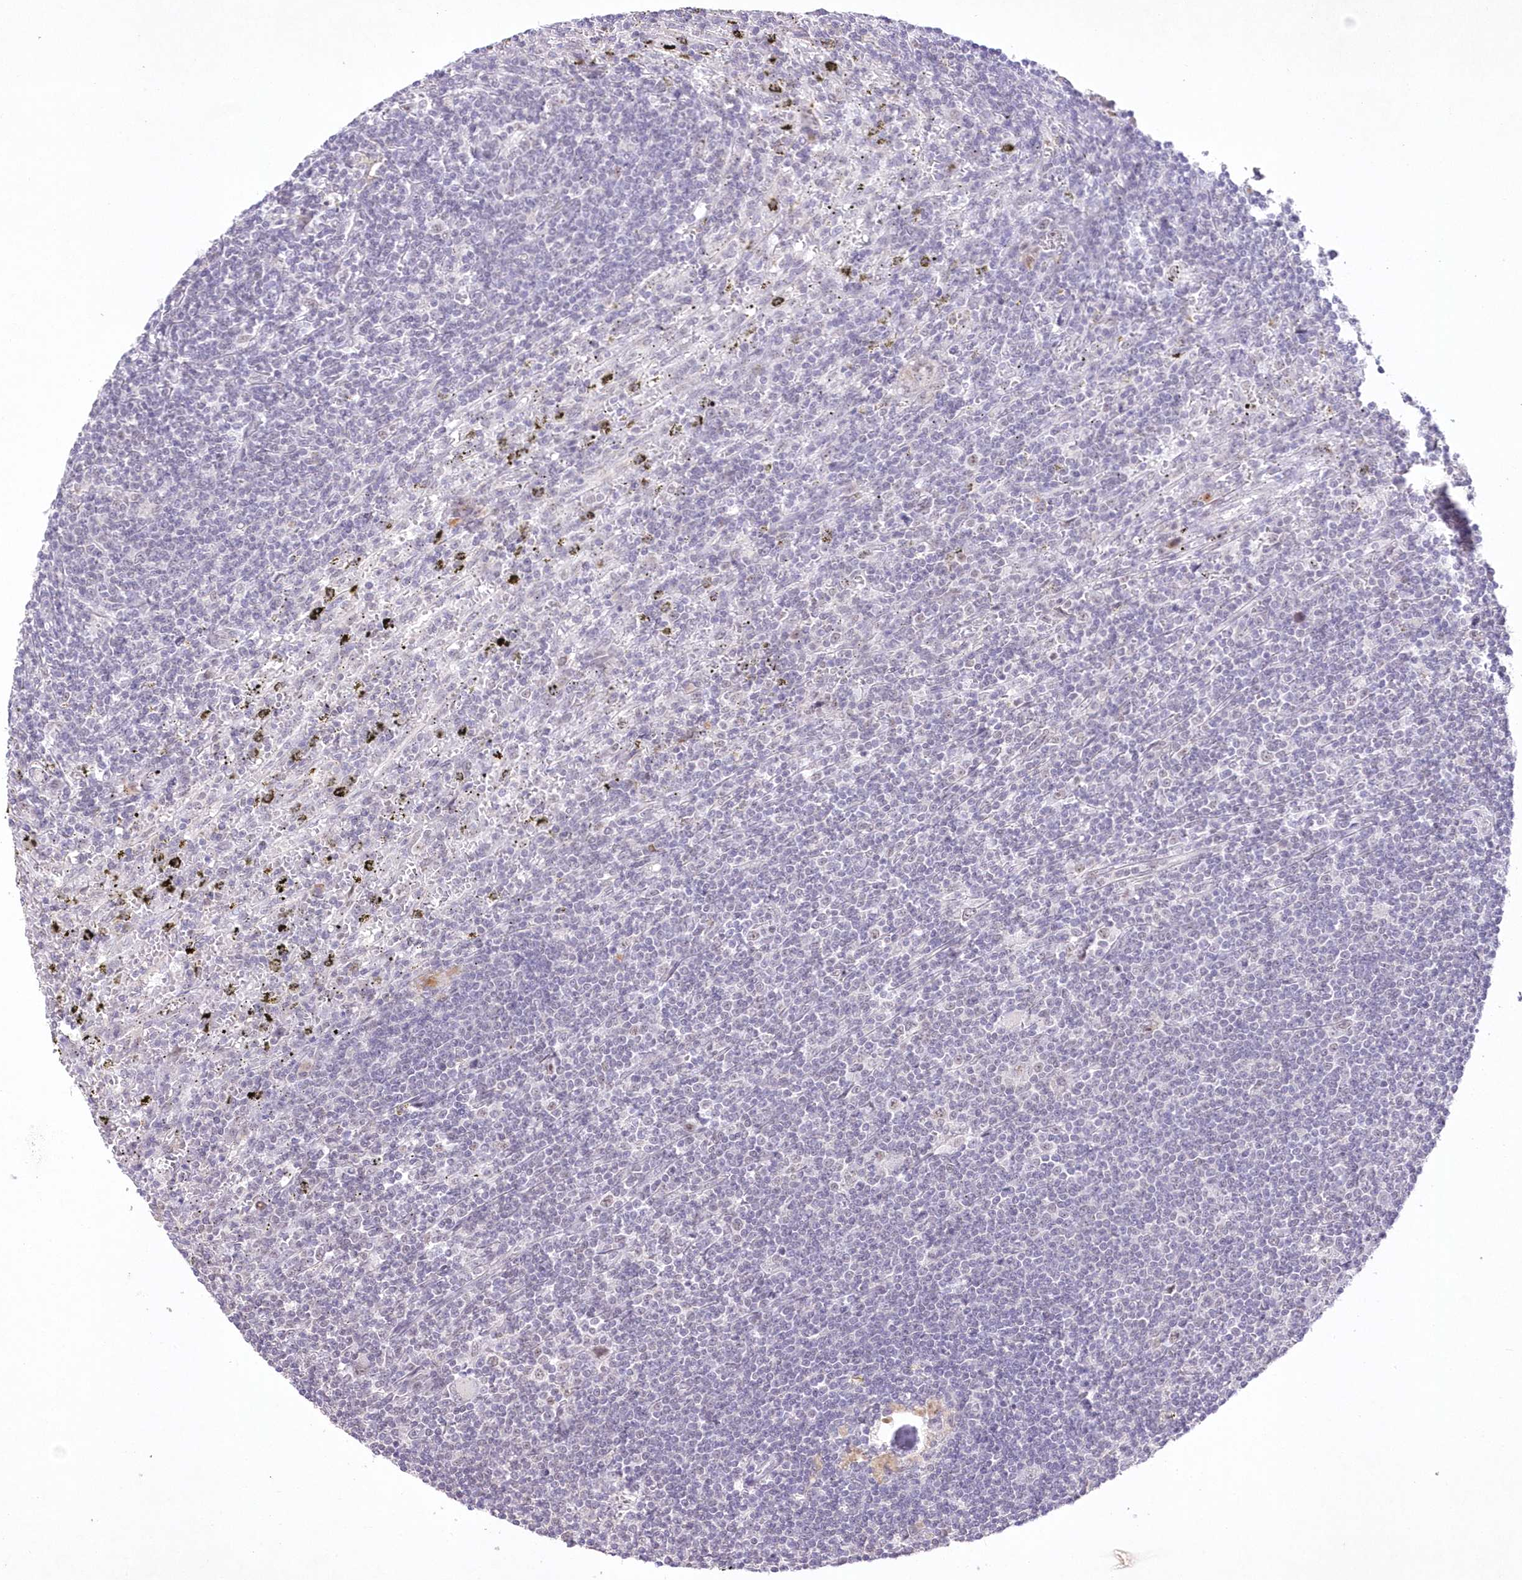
{"staining": {"intensity": "negative", "quantity": "none", "location": "none"}, "tissue": "lymphoma", "cell_type": "Tumor cells", "image_type": "cancer", "snomed": [{"axis": "morphology", "description": "Malignant lymphoma, non-Hodgkin's type, Low grade"}, {"axis": "topography", "description": "Spleen"}], "caption": "An immunohistochemistry histopathology image of low-grade malignant lymphoma, non-Hodgkin's type is shown. There is no staining in tumor cells of low-grade malignant lymphoma, non-Hodgkin's type.", "gene": "RBM27", "patient": {"sex": "male", "age": 76}}